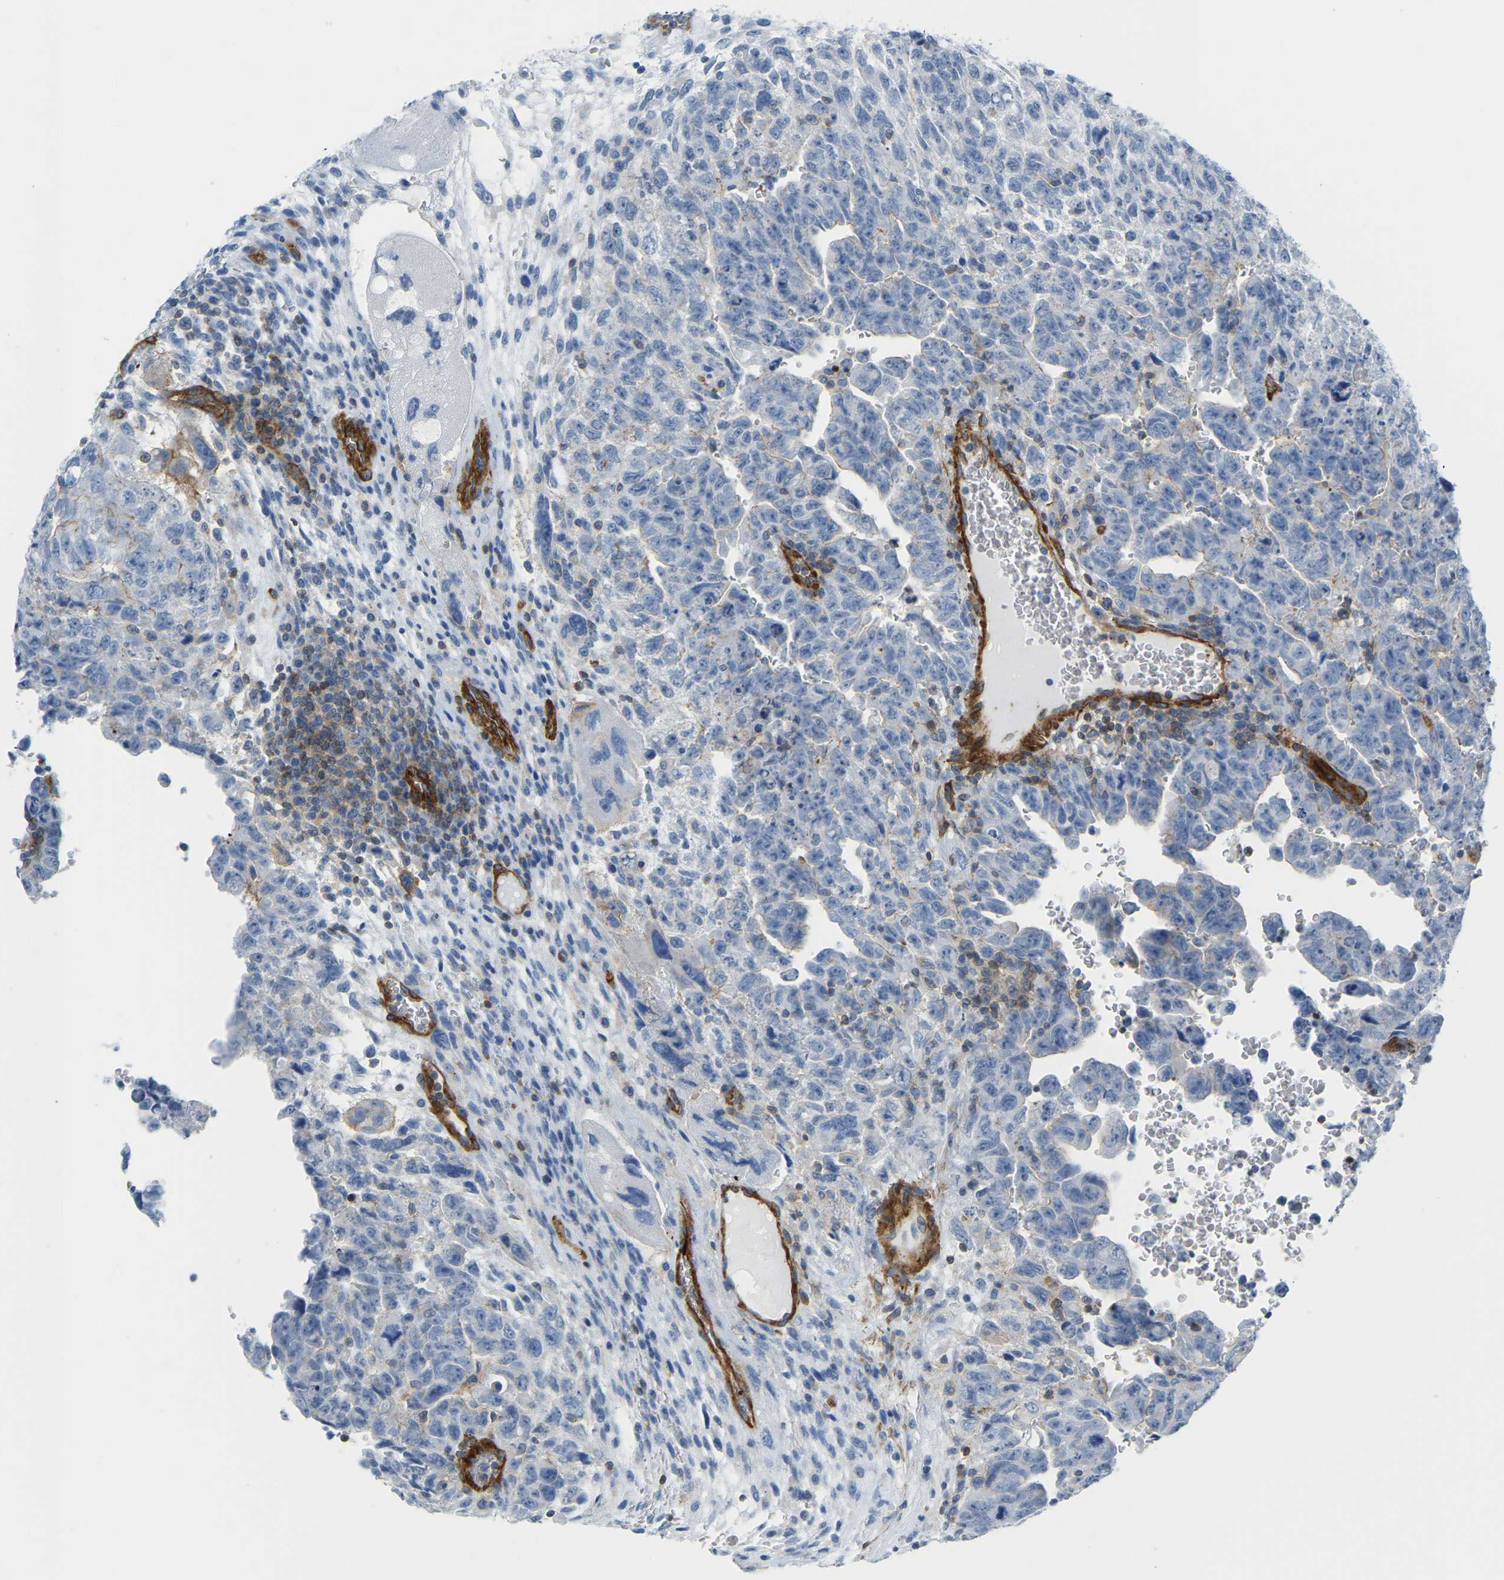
{"staining": {"intensity": "negative", "quantity": "none", "location": "none"}, "tissue": "testis cancer", "cell_type": "Tumor cells", "image_type": "cancer", "snomed": [{"axis": "morphology", "description": "Carcinoma, Embryonal, NOS"}, {"axis": "topography", "description": "Testis"}], "caption": "Immunohistochemical staining of testis cancer exhibits no significant expression in tumor cells. The staining was performed using DAB (3,3'-diaminobenzidine) to visualize the protein expression in brown, while the nuclei were stained in blue with hematoxylin (Magnification: 20x).", "gene": "MYL3", "patient": {"sex": "male", "age": 28}}